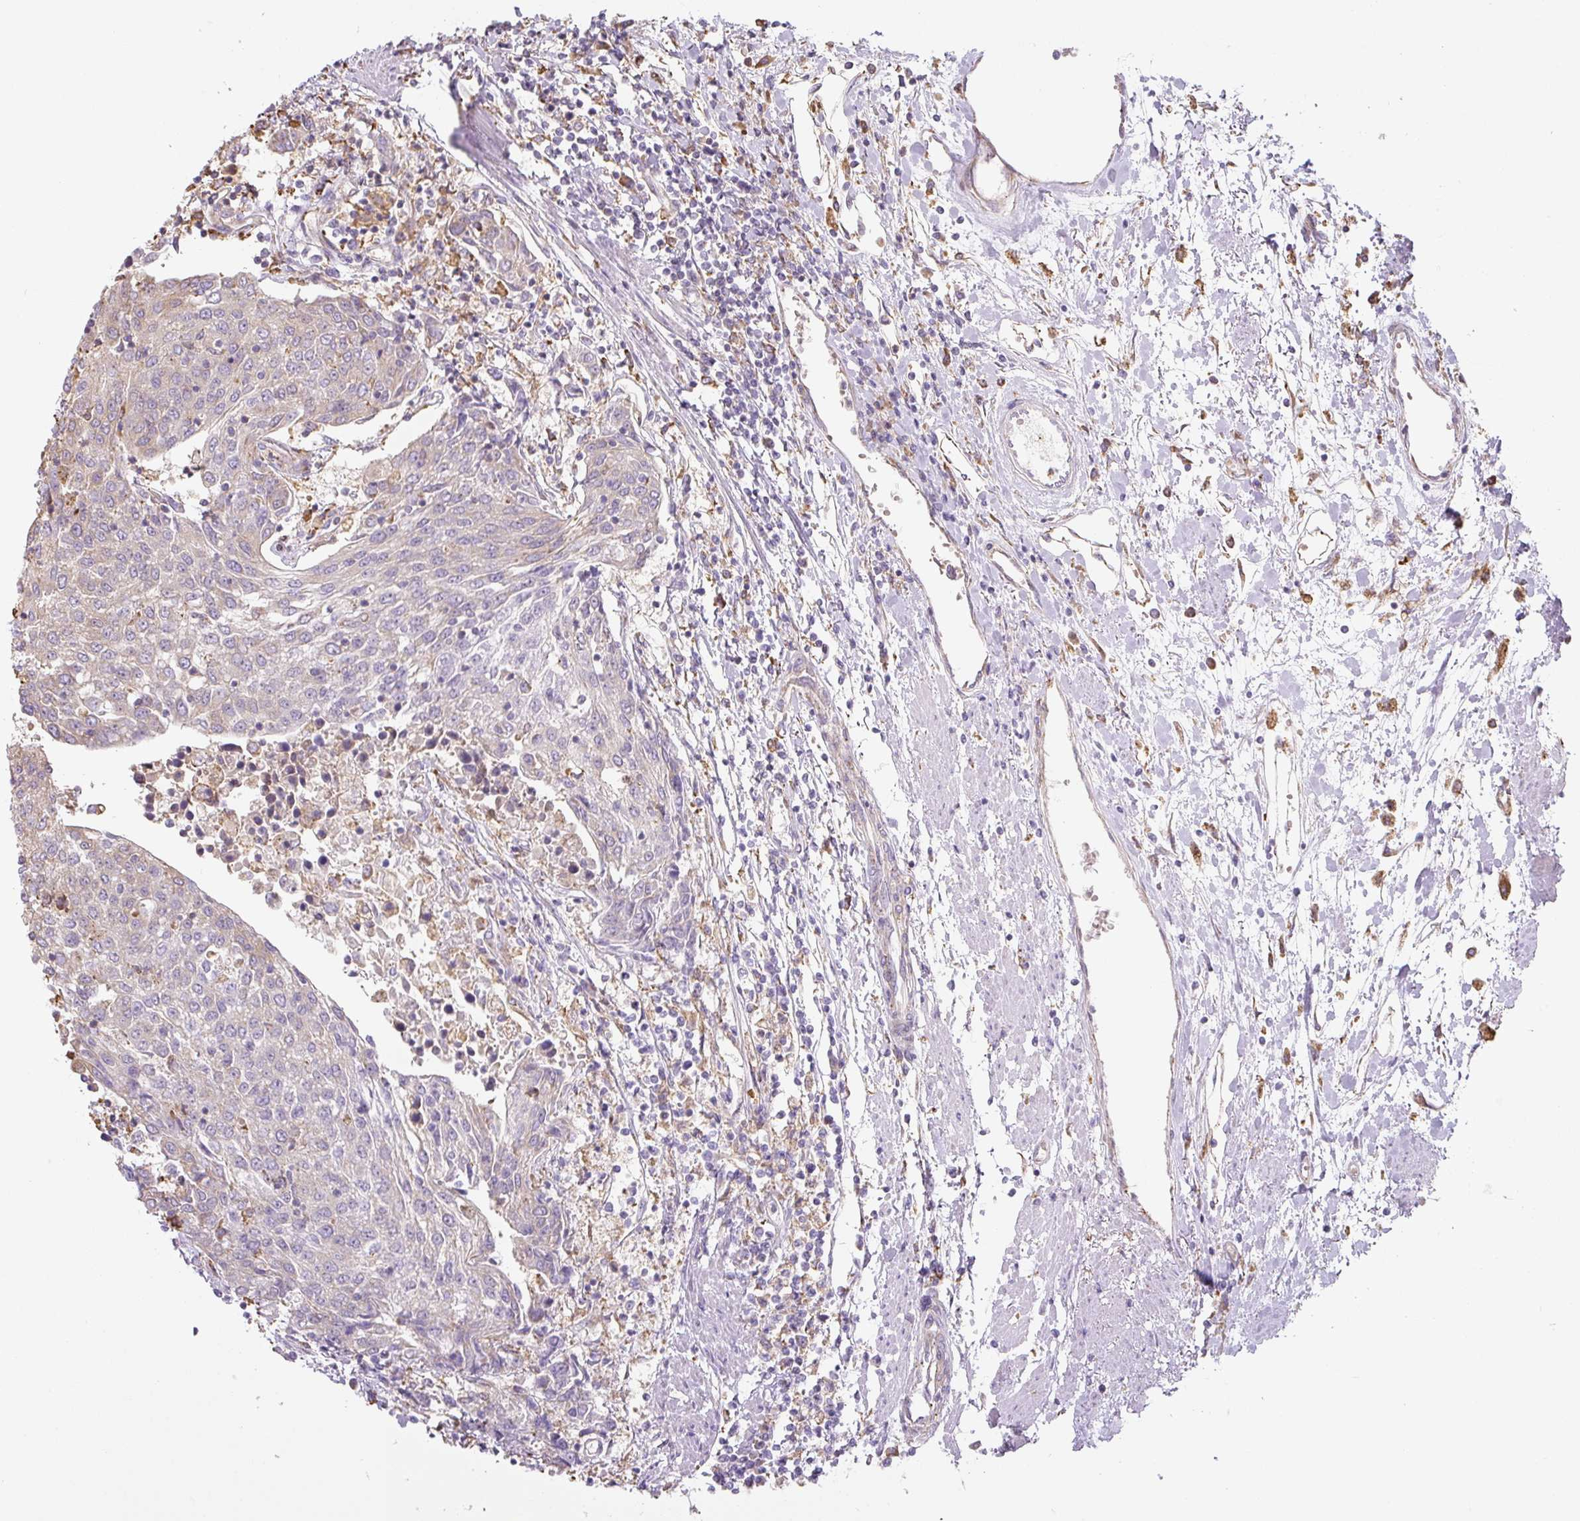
{"staining": {"intensity": "negative", "quantity": "none", "location": "none"}, "tissue": "urothelial cancer", "cell_type": "Tumor cells", "image_type": "cancer", "snomed": [{"axis": "morphology", "description": "Urothelial carcinoma, High grade"}, {"axis": "topography", "description": "Urinary bladder"}], "caption": "High power microscopy photomicrograph of an immunohistochemistry micrograph of urothelial cancer, revealing no significant staining in tumor cells.", "gene": "RASA1", "patient": {"sex": "female", "age": 85}}